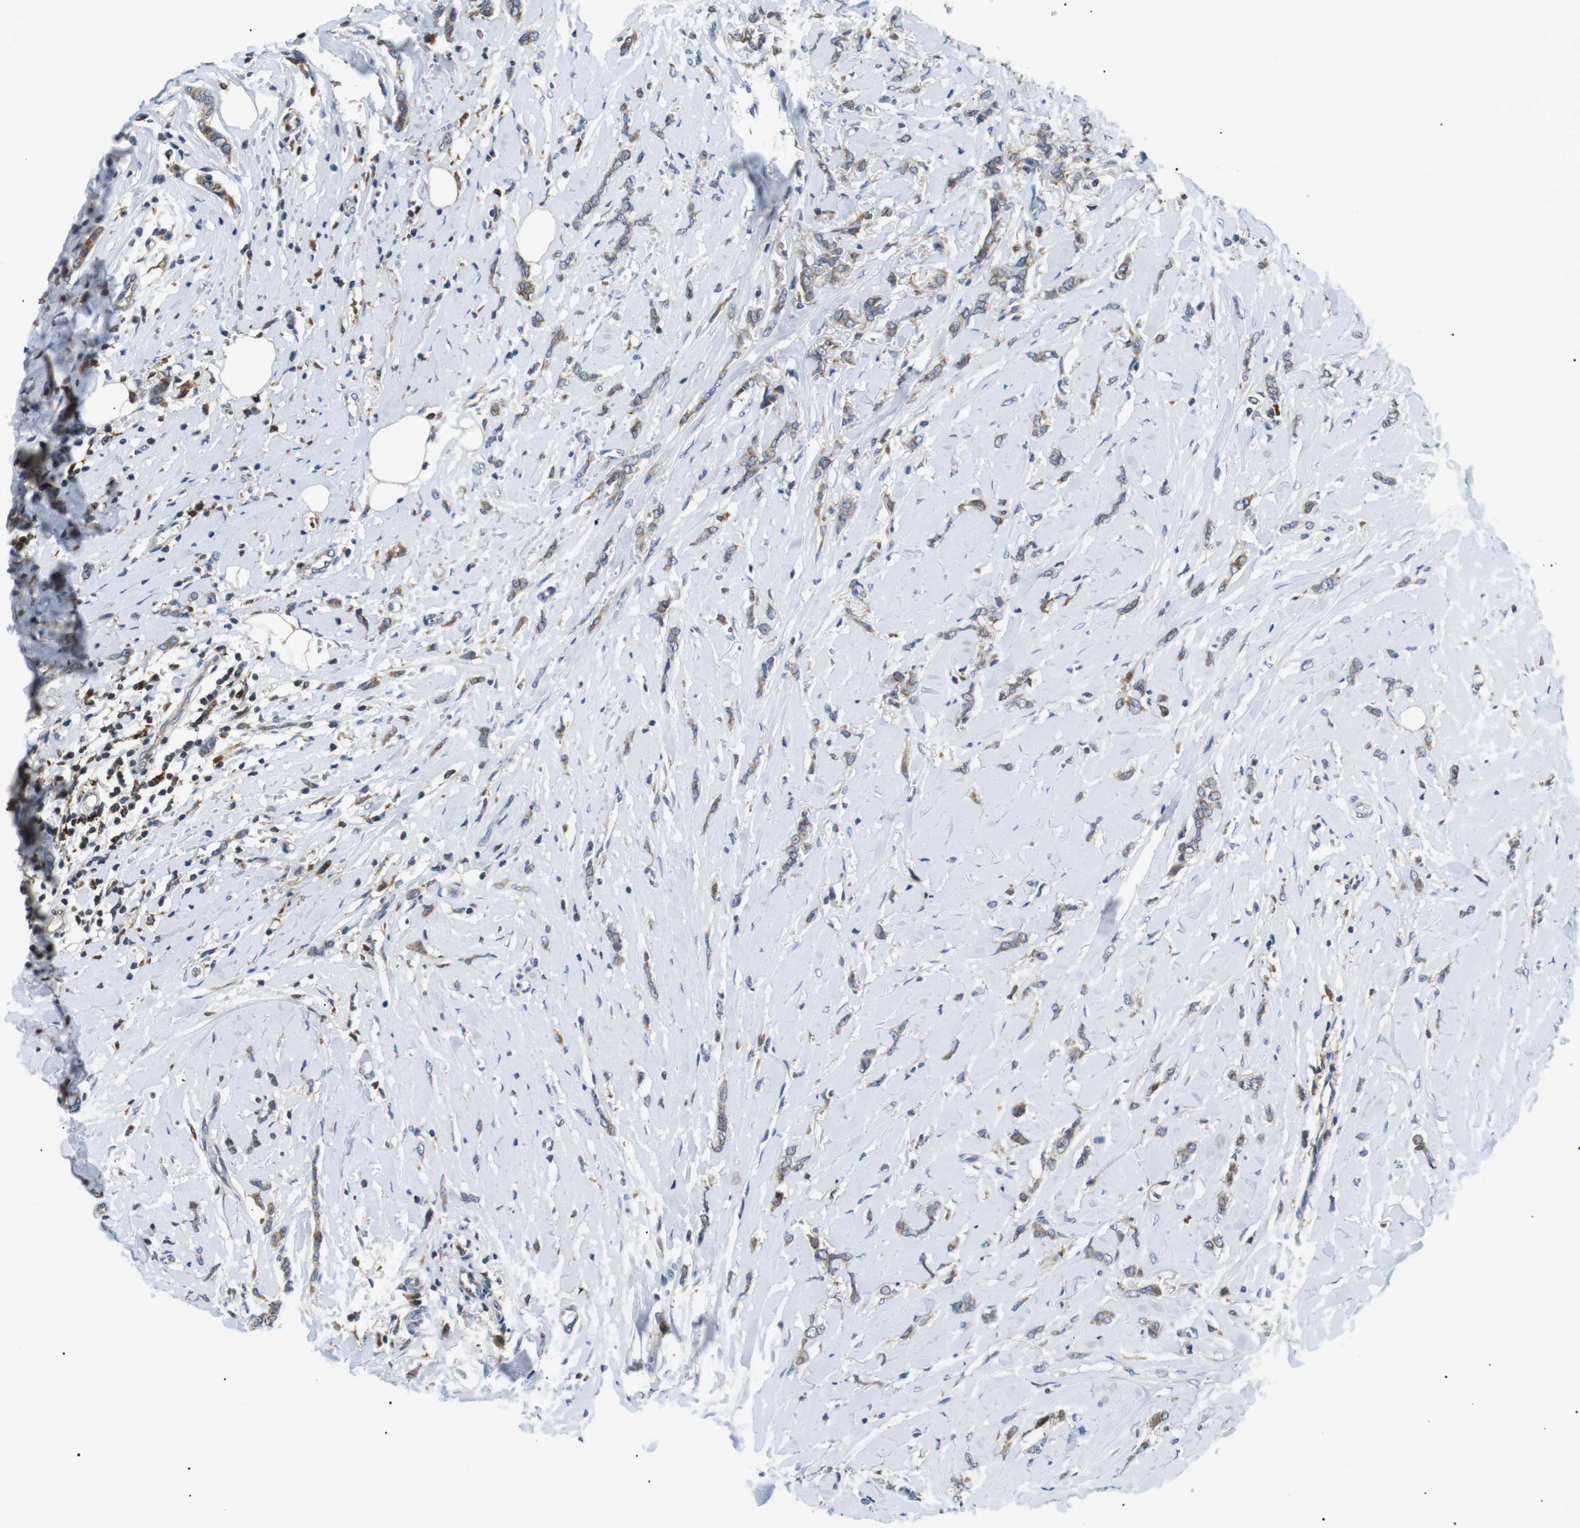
{"staining": {"intensity": "weak", "quantity": ">75%", "location": "cytoplasmic/membranous"}, "tissue": "breast cancer", "cell_type": "Tumor cells", "image_type": "cancer", "snomed": [{"axis": "morphology", "description": "Lobular carcinoma"}, {"axis": "topography", "description": "Skin"}, {"axis": "topography", "description": "Breast"}], "caption": "A high-resolution micrograph shows immunohistochemistry (IHC) staining of breast cancer (lobular carcinoma), which displays weak cytoplasmic/membranous expression in about >75% of tumor cells. (brown staining indicates protein expression, while blue staining denotes nuclei).", "gene": "RAB9A", "patient": {"sex": "female", "age": 46}}